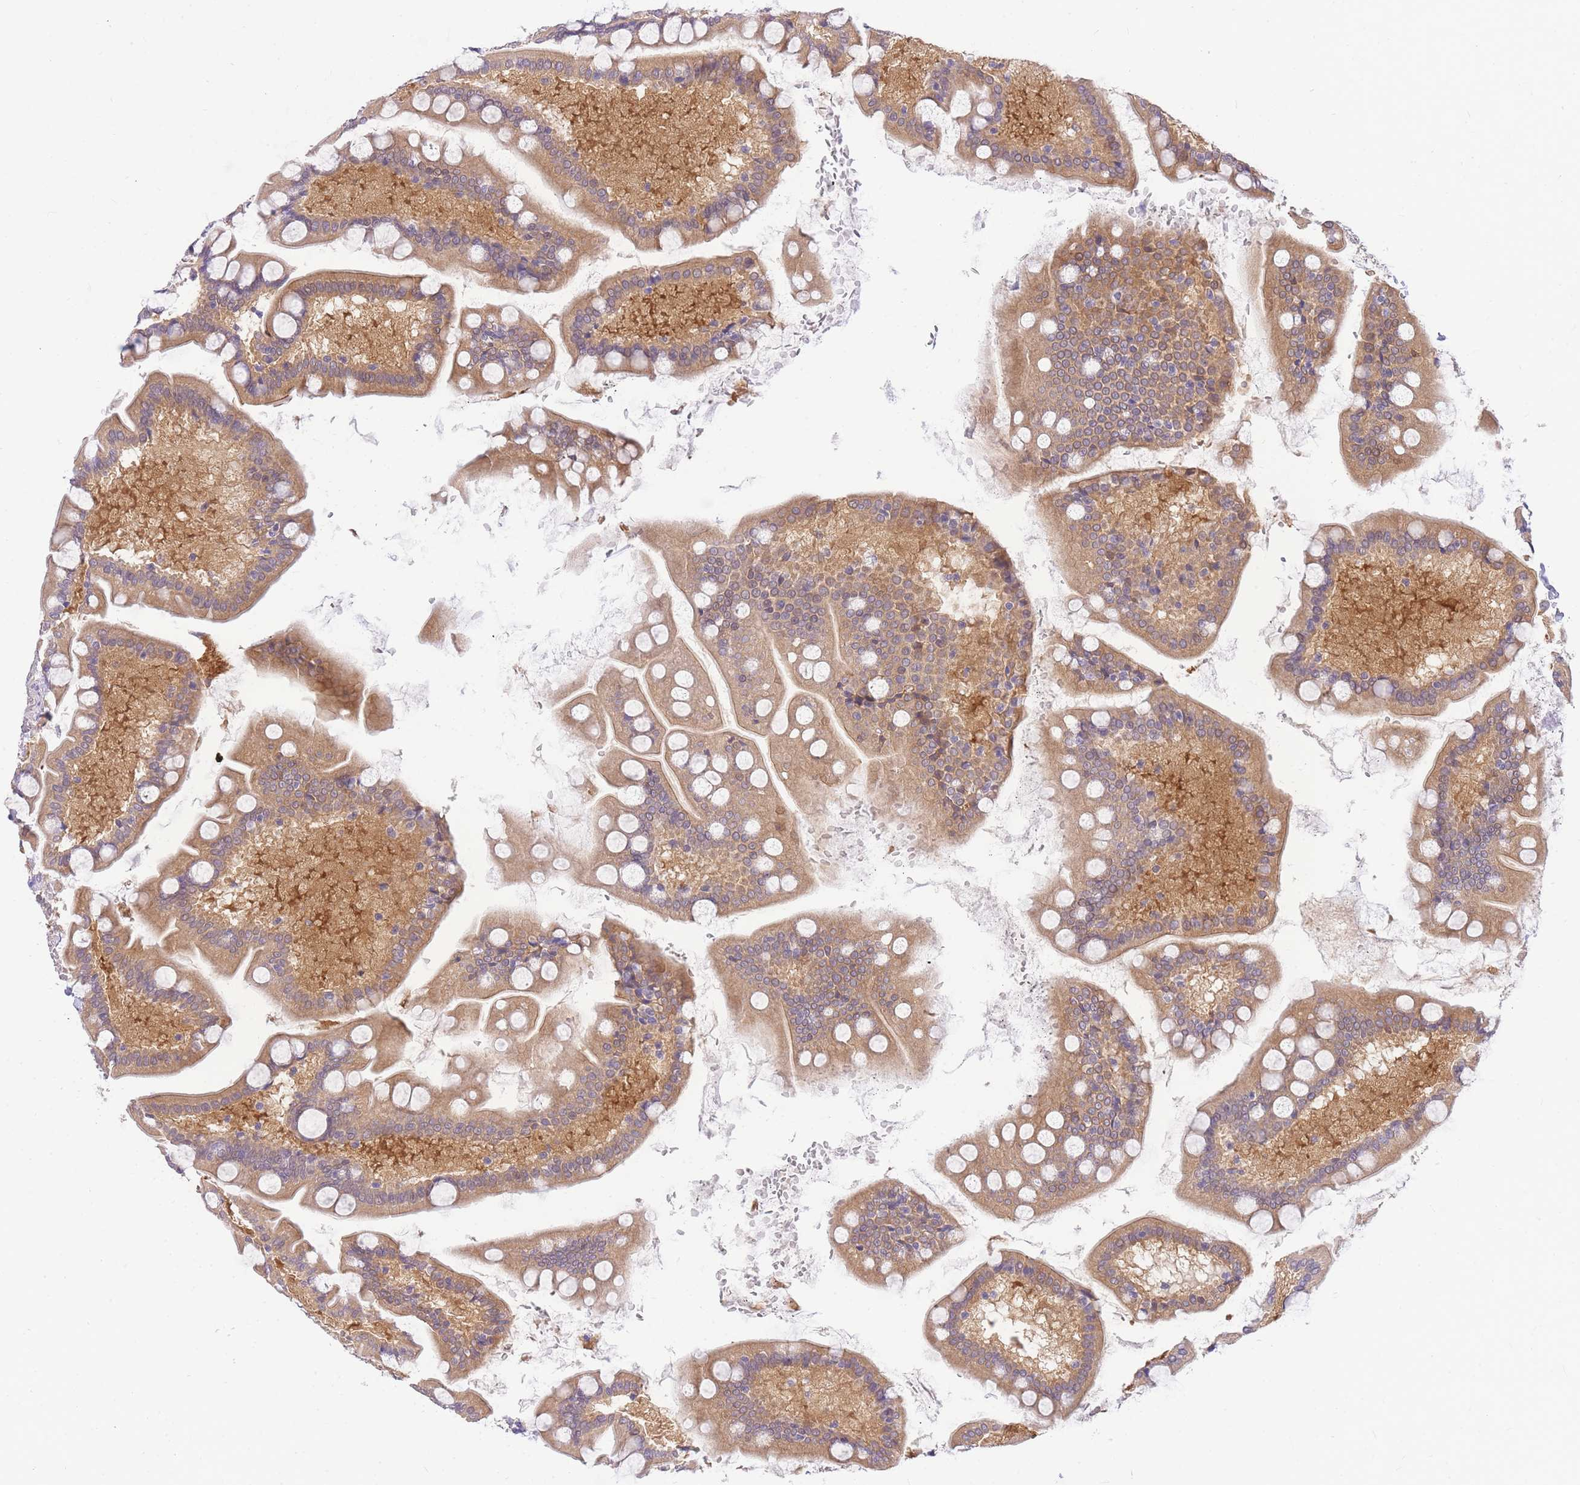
{"staining": {"intensity": "moderate", "quantity": ">75%", "location": "cytoplasmic/membranous"}, "tissue": "small intestine", "cell_type": "Glandular cells", "image_type": "normal", "snomed": [{"axis": "morphology", "description": "Normal tissue, NOS"}, {"axis": "topography", "description": "Small intestine"}], "caption": "Small intestine stained with a brown dye reveals moderate cytoplasmic/membranous positive staining in approximately >75% of glandular cells.", "gene": "S100PBP", "patient": {"sex": "male", "age": 41}}